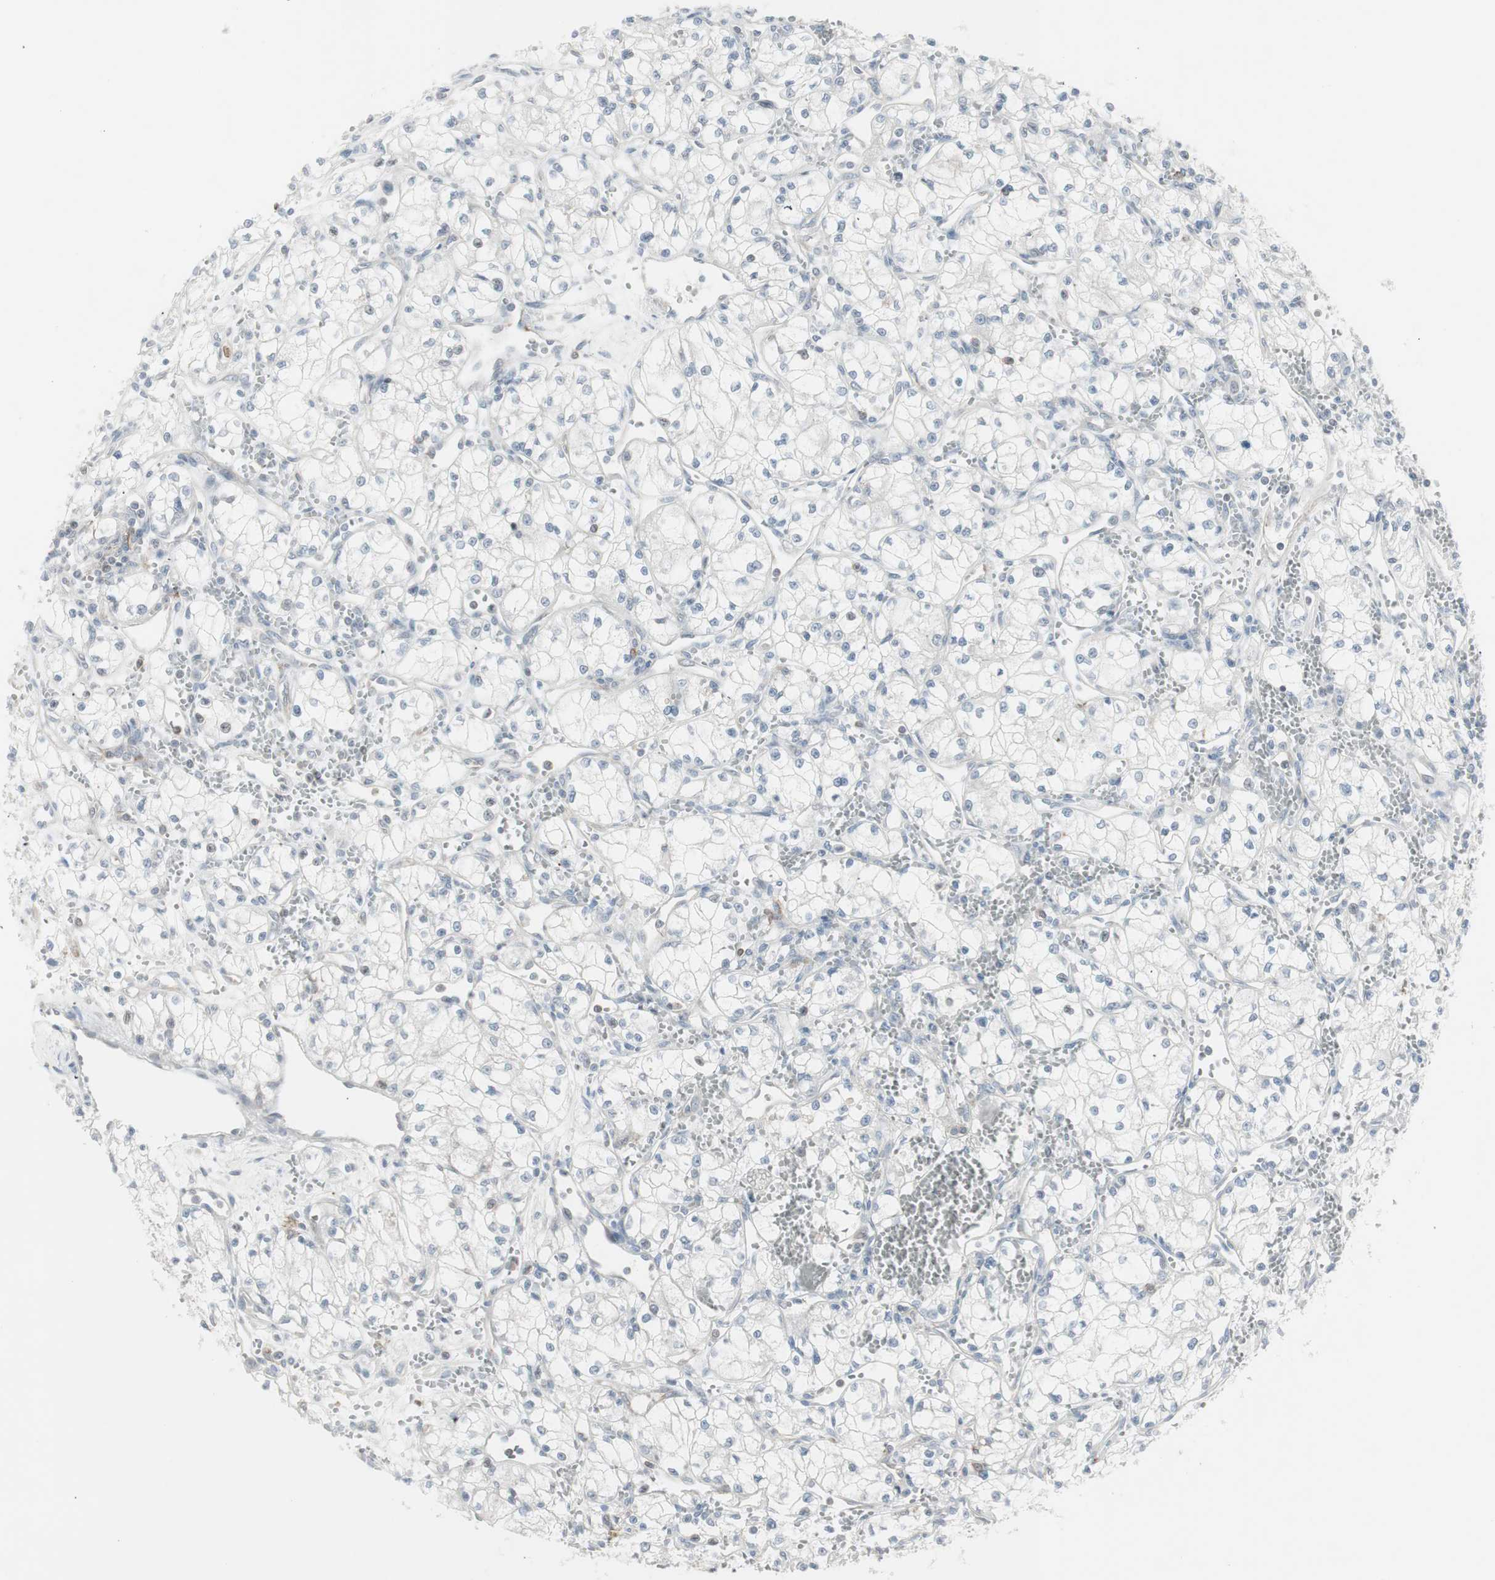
{"staining": {"intensity": "negative", "quantity": "none", "location": "none"}, "tissue": "renal cancer", "cell_type": "Tumor cells", "image_type": "cancer", "snomed": [{"axis": "morphology", "description": "Normal tissue, NOS"}, {"axis": "morphology", "description": "Adenocarcinoma, NOS"}, {"axis": "topography", "description": "Kidney"}], "caption": "Renal cancer (adenocarcinoma) was stained to show a protein in brown. There is no significant positivity in tumor cells. (DAB IHC with hematoxylin counter stain).", "gene": "MAP4K4", "patient": {"sex": "male", "age": 59}}